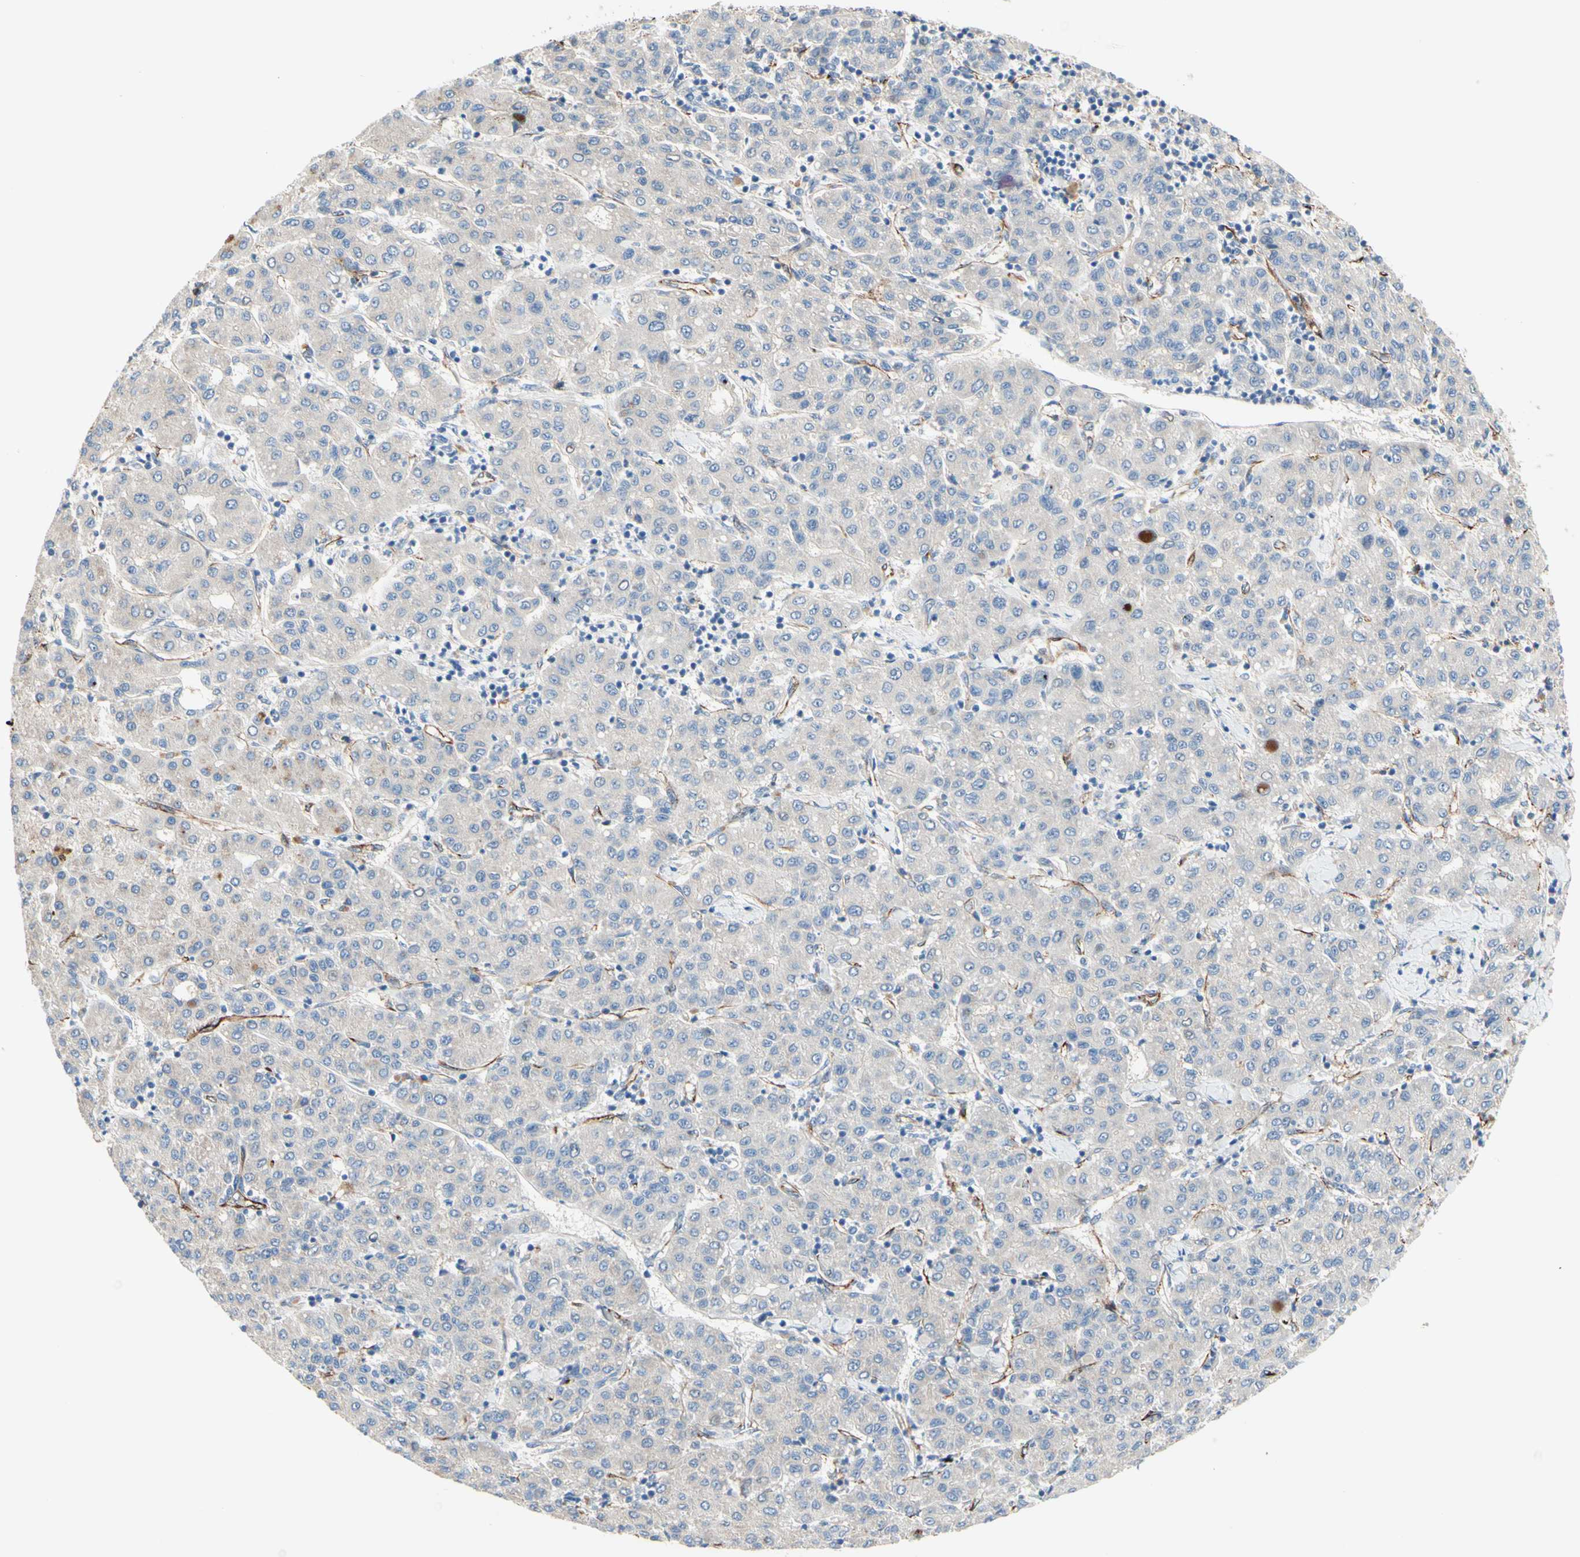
{"staining": {"intensity": "negative", "quantity": "none", "location": "none"}, "tissue": "liver cancer", "cell_type": "Tumor cells", "image_type": "cancer", "snomed": [{"axis": "morphology", "description": "Carcinoma, Hepatocellular, NOS"}, {"axis": "topography", "description": "Liver"}], "caption": "This histopathology image is of liver hepatocellular carcinoma stained with immunohistochemistry (IHC) to label a protein in brown with the nuclei are counter-stained blue. There is no staining in tumor cells. (DAB IHC visualized using brightfield microscopy, high magnification).", "gene": "TRAF2", "patient": {"sex": "male", "age": 65}}